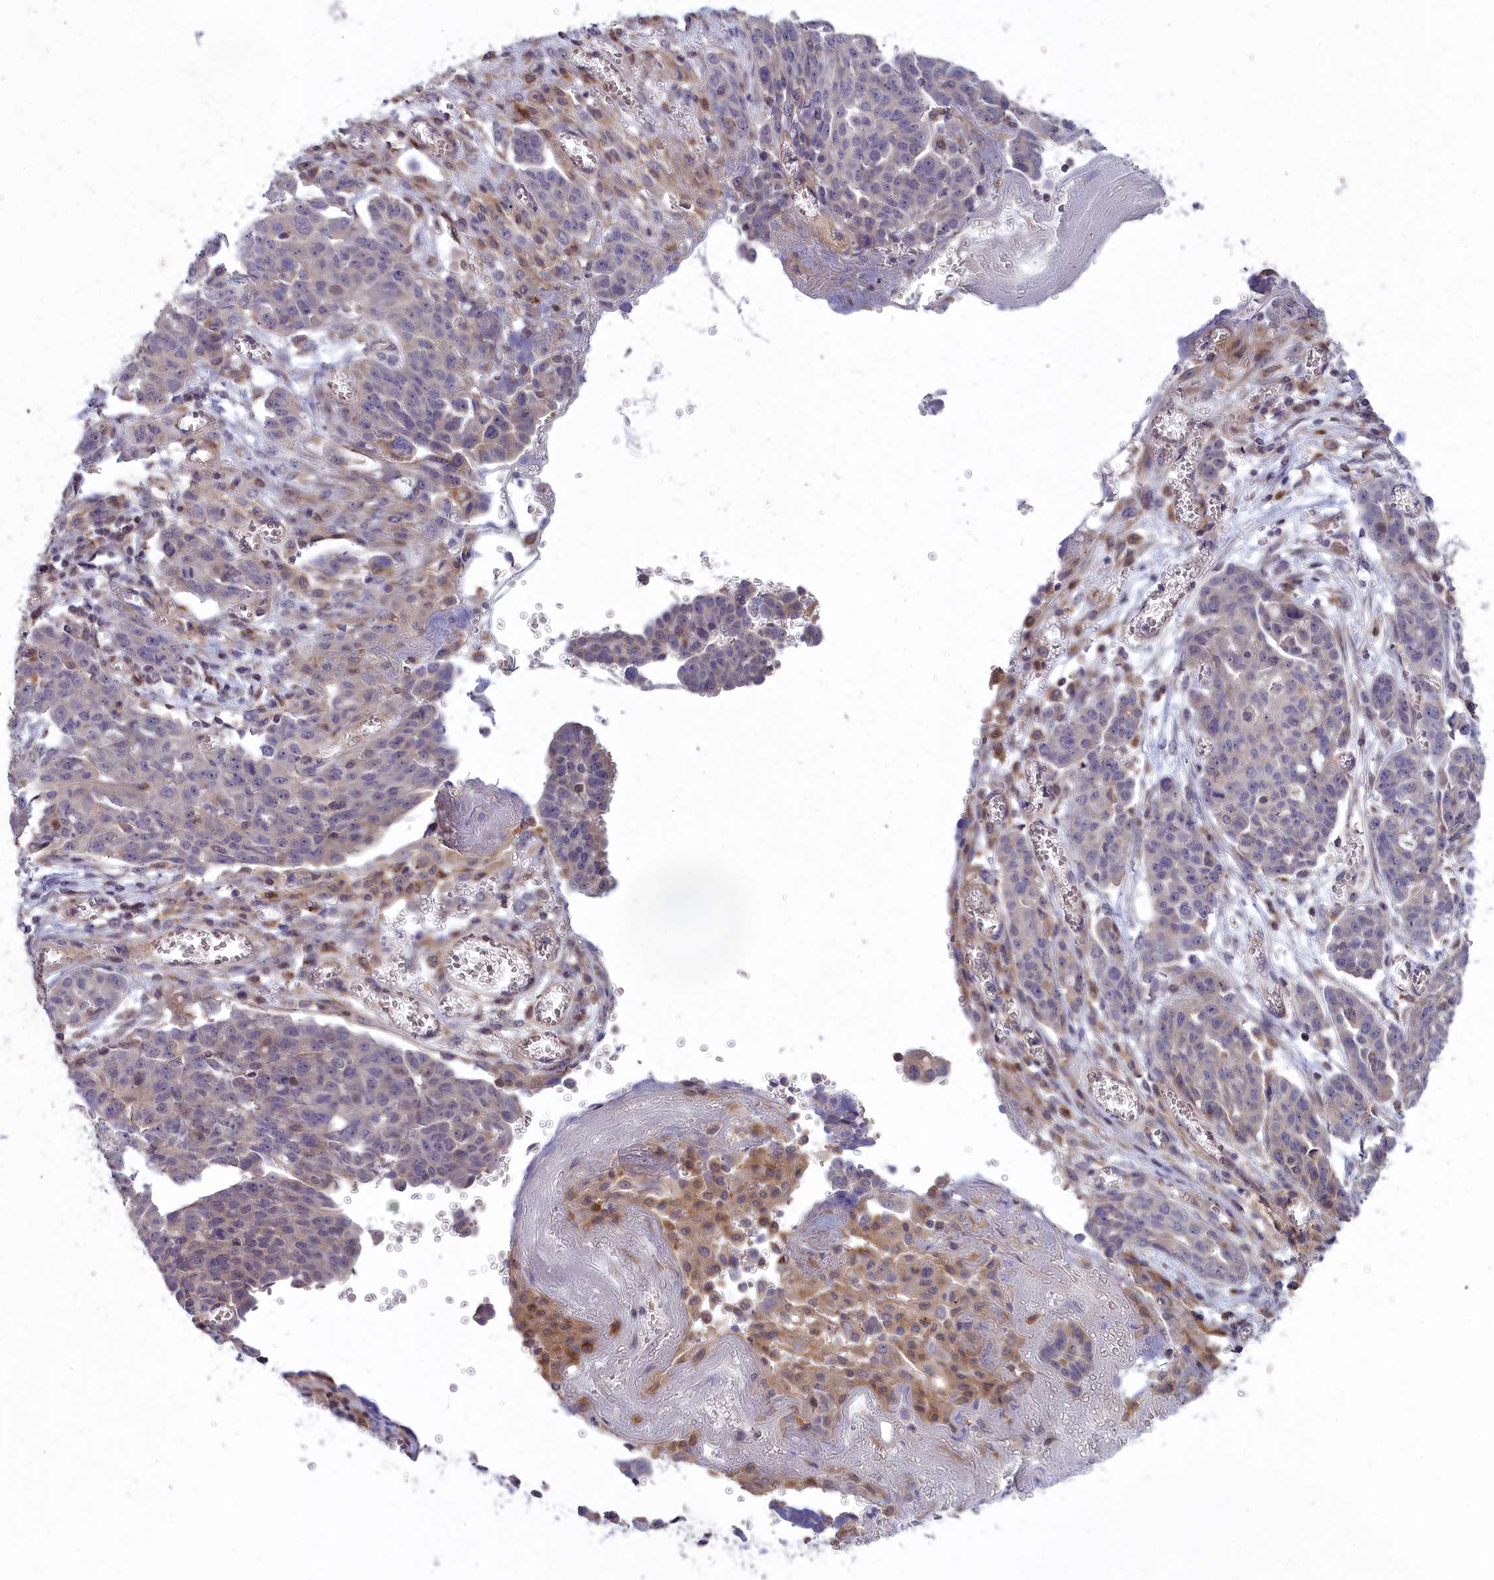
{"staining": {"intensity": "negative", "quantity": "none", "location": "none"}, "tissue": "ovarian cancer", "cell_type": "Tumor cells", "image_type": "cancer", "snomed": [{"axis": "morphology", "description": "Cystadenocarcinoma, serous, NOS"}, {"axis": "topography", "description": "Soft tissue"}, {"axis": "topography", "description": "Ovary"}], "caption": "Immunohistochemistry photomicrograph of human ovarian cancer (serous cystadenocarcinoma) stained for a protein (brown), which displays no staining in tumor cells. (DAB IHC, high magnification).", "gene": "BLTP2", "patient": {"sex": "female", "age": 57}}